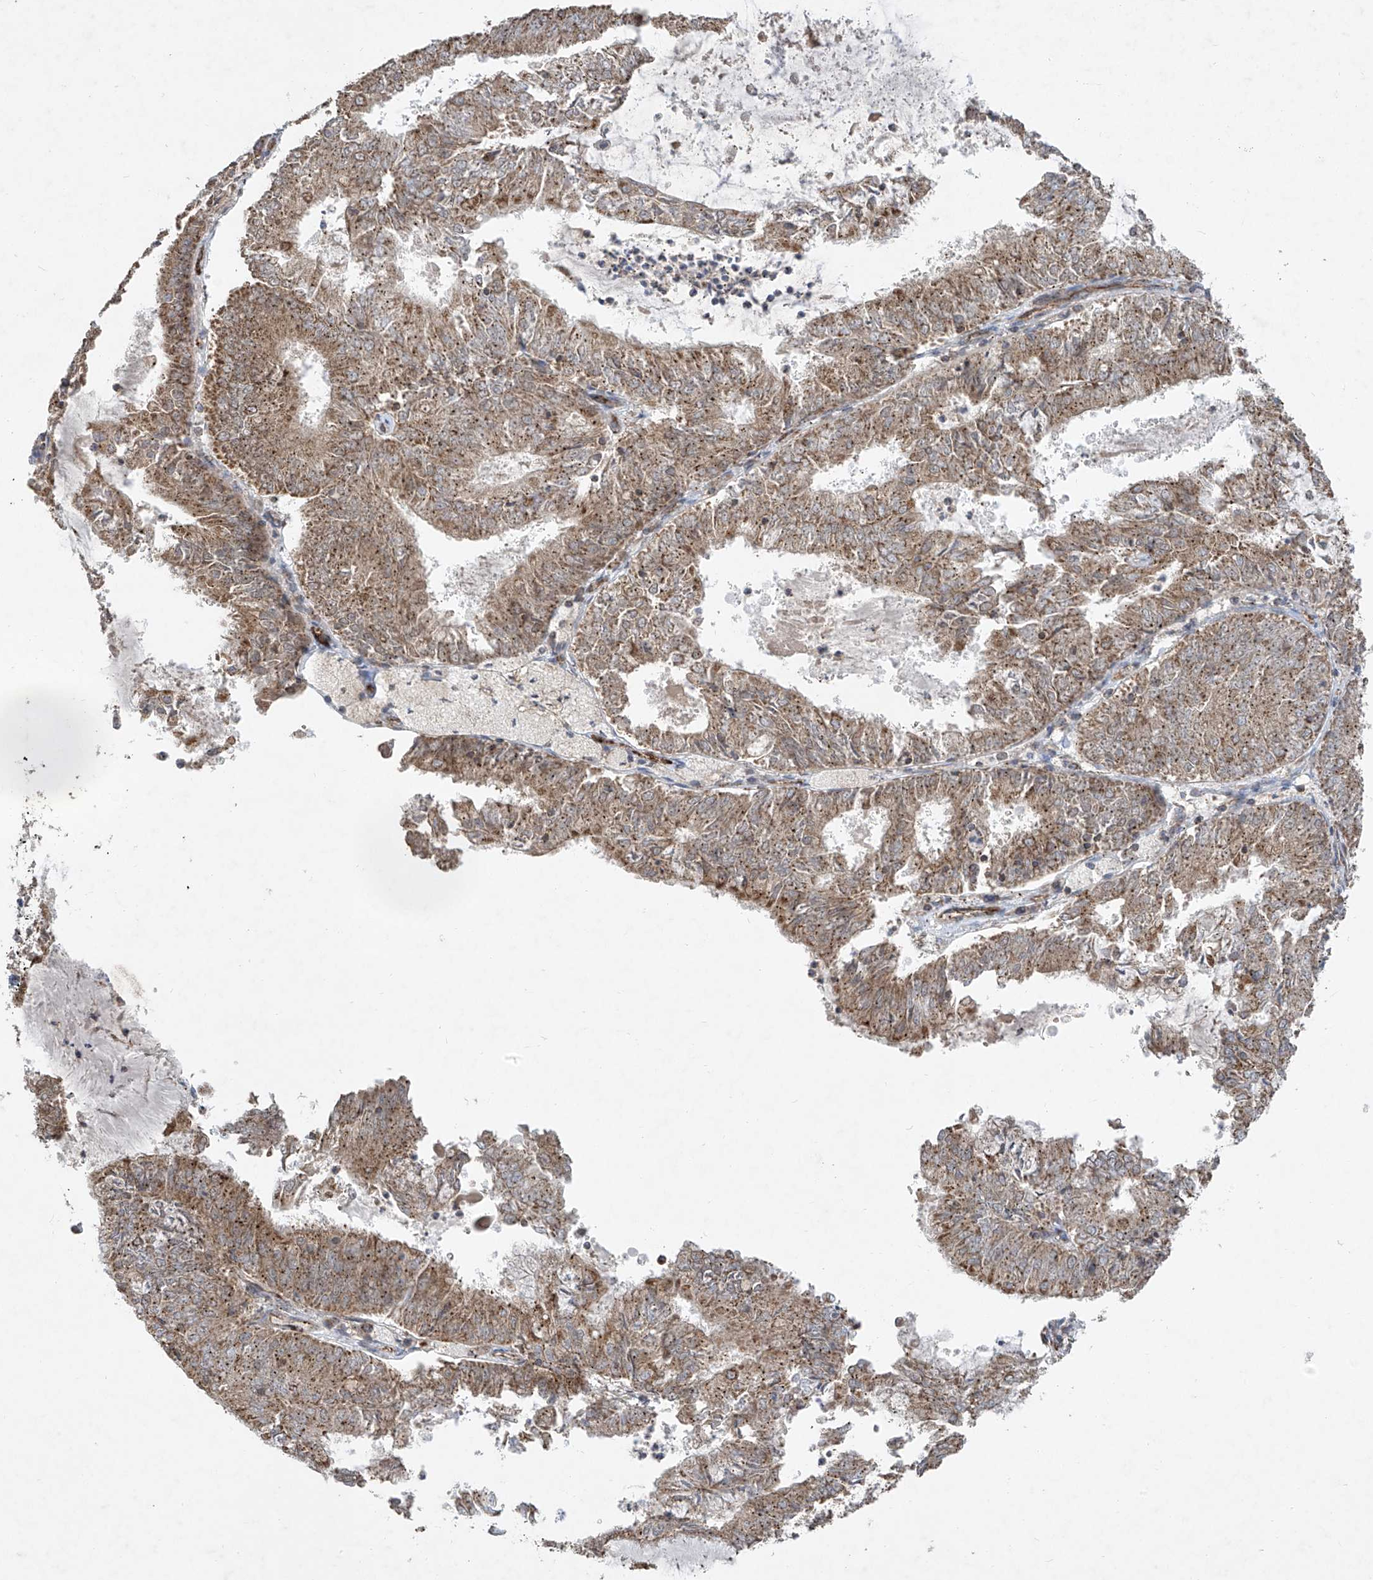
{"staining": {"intensity": "moderate", "quantity": ">75%", "location": "cytoplasmic/membranous"}, "tissue": "endometrial cancer", "cell_type": "Tumor cells", "image_type": "cancer", "snomed": [{"axis": "morphology", "description": "Adenocarcinoma, NOS"}, {"axis": "topography", "description": "Endometrium"}], "caption": "Human endometrial adenocarcinoma stained with a brown dye displays moderate cytoplasmic/membranous positive positivity in approximately >75% of tumor cells.", "gene": "UQCC1", "patient": {"sex": "female", "age": 57}}